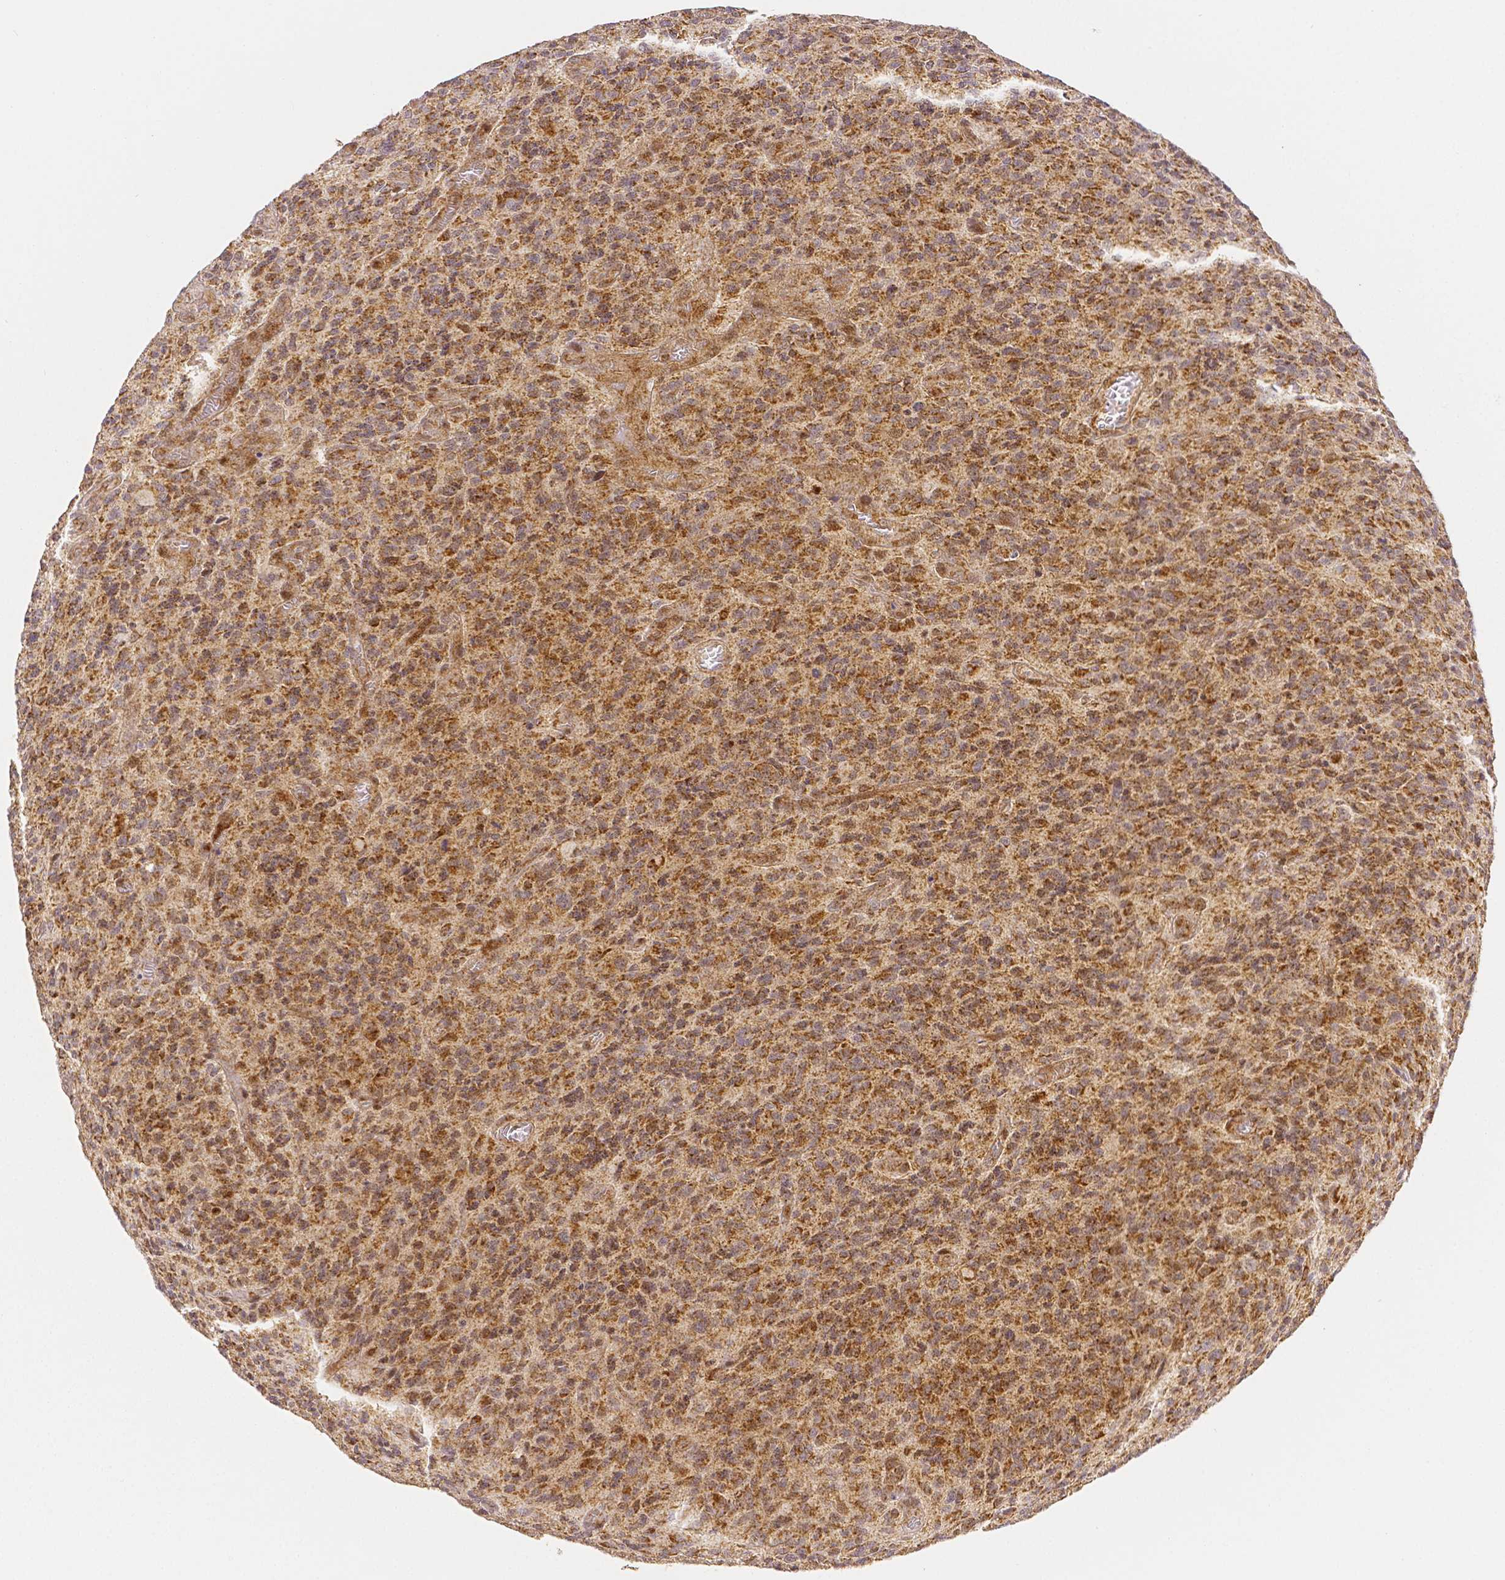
{"staining": {"intensity": "moderate", "quantity": ">75%", "location": "cytoplasmic/membranous"}, "tissue": "glioma", "cell_type": "Tumor cells", "image_type": "cancer", "snomed": [{"axis": "morphology", "description": "Glioma, malignant, High grade"}, {"axis": "topography", "description": "Brain"}], "caption": "Human high-grade glioma (malignant) stained for a protein (brown) shows moderate cytoplasmic/membranous positive positivity in about >75% of tumor cells.", "gene": "RHOT1", "patient": {"sex": "male", "age": 76}}